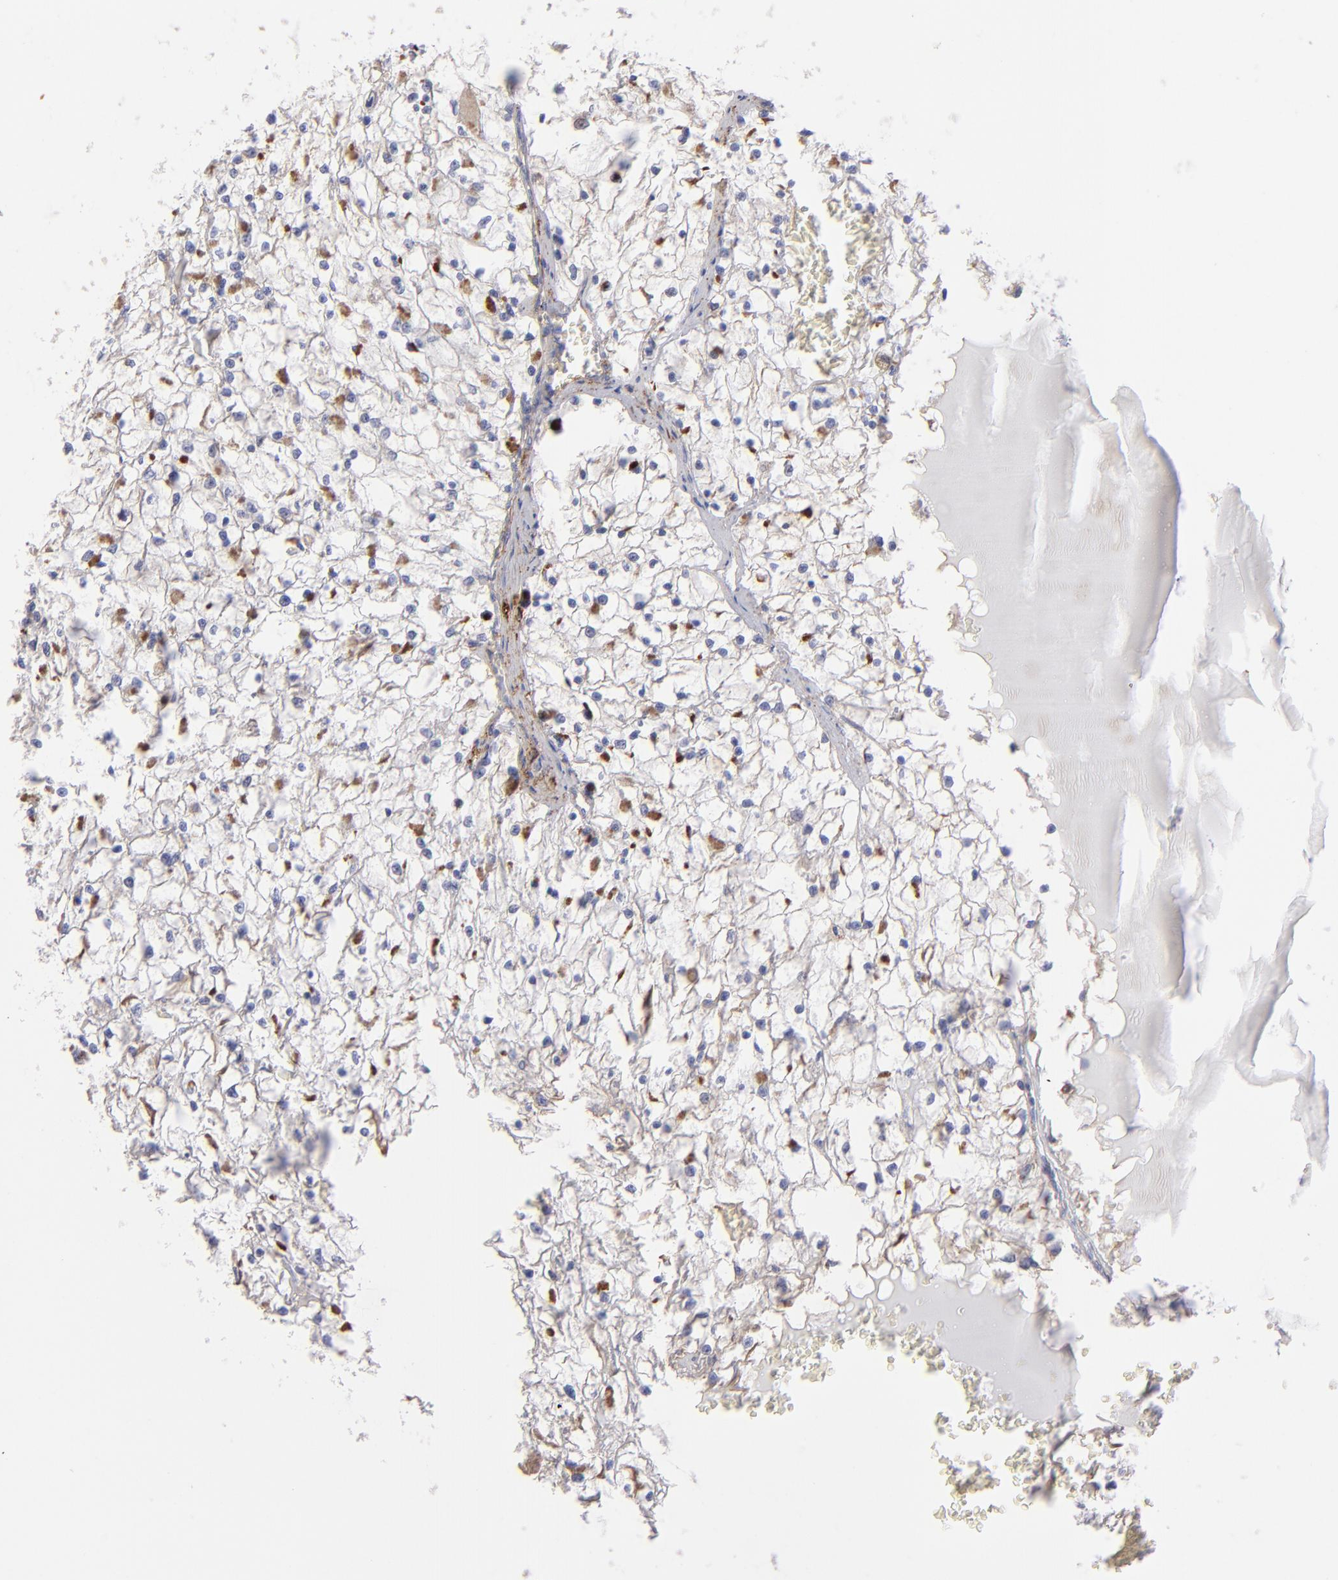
{"staining": {"intensity": "weak", "quantity": "25%-75%", "location": "cytoplasmic/membranous"}, "tissue": "renal cancer", "cell_type": "Tumor cells", "image_type": "cancer", "snomed": [{"axis": "morphology", "description": "Adenocarcinoma, NOS"}, {"axis": "topography", "description": "Kidney"}], "caption": "Renal adenocarcinoma stained with a protein marker demonstrates weak staining in tumor cells.", "gene": "MFGE8", "patient": {"sex": "male", "age": 61}}